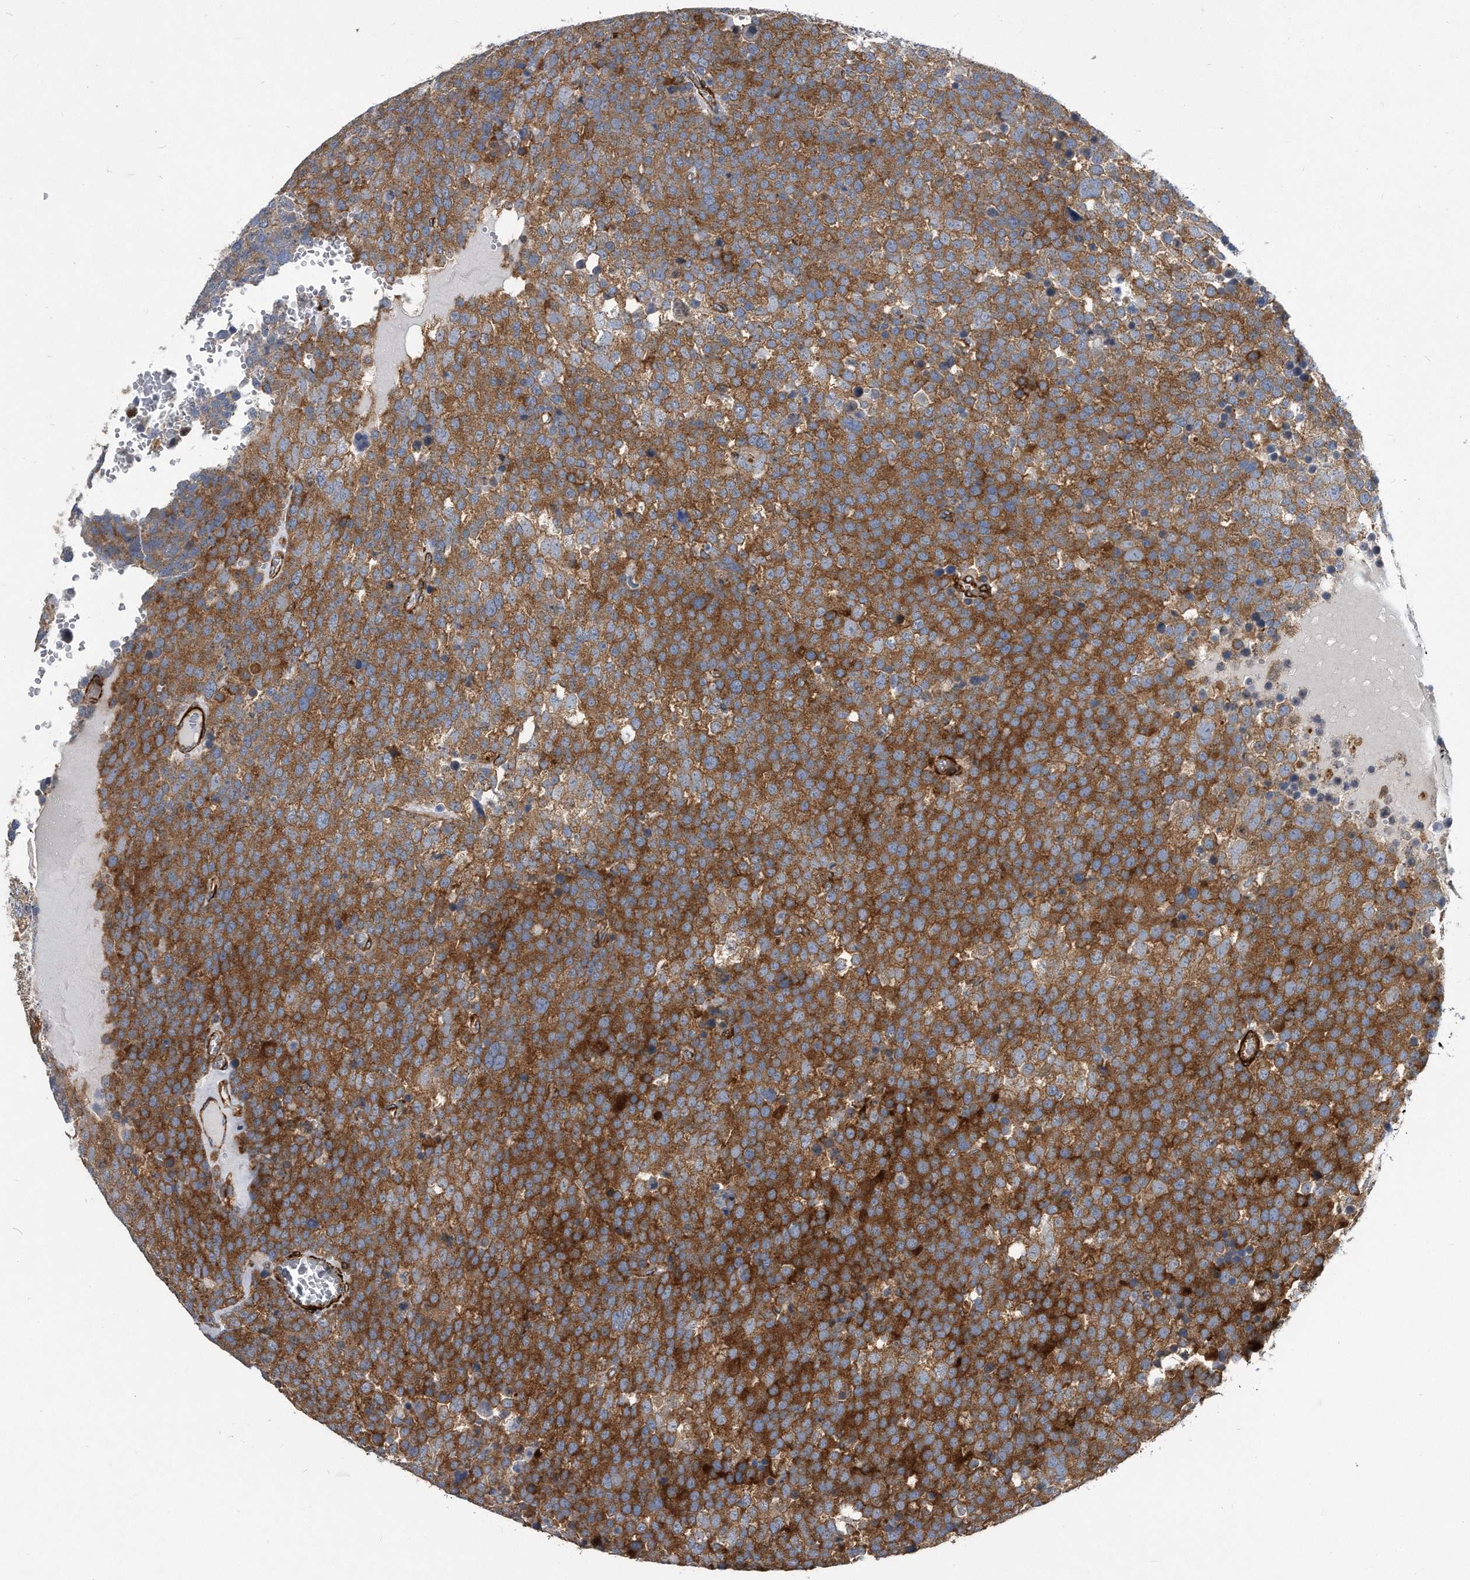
{"staining": {"intensity": "moderate", "quantity": ">75%", "location": "cytoplasmic/membranous"}, "tissue": "testis cancer", "cell_type": "Tumor cells", "image_type": "cancer", "snomed": [{"axis": "morphology", "description": "Seminoma, NOS"}, {"axis": "topography", "description": "Testis"}], "caption": "This photomicrograph exhibits testis seminoma stained with immunohistochemistry (IHC) to label a protein in brown. The cytoplasmic/membranous of tumor cells show moderate positivity for the protein. Nuclei are counter-stained blue.", "gene": "EIF2B4", "patient": {"sex": "male", "age": 71}}